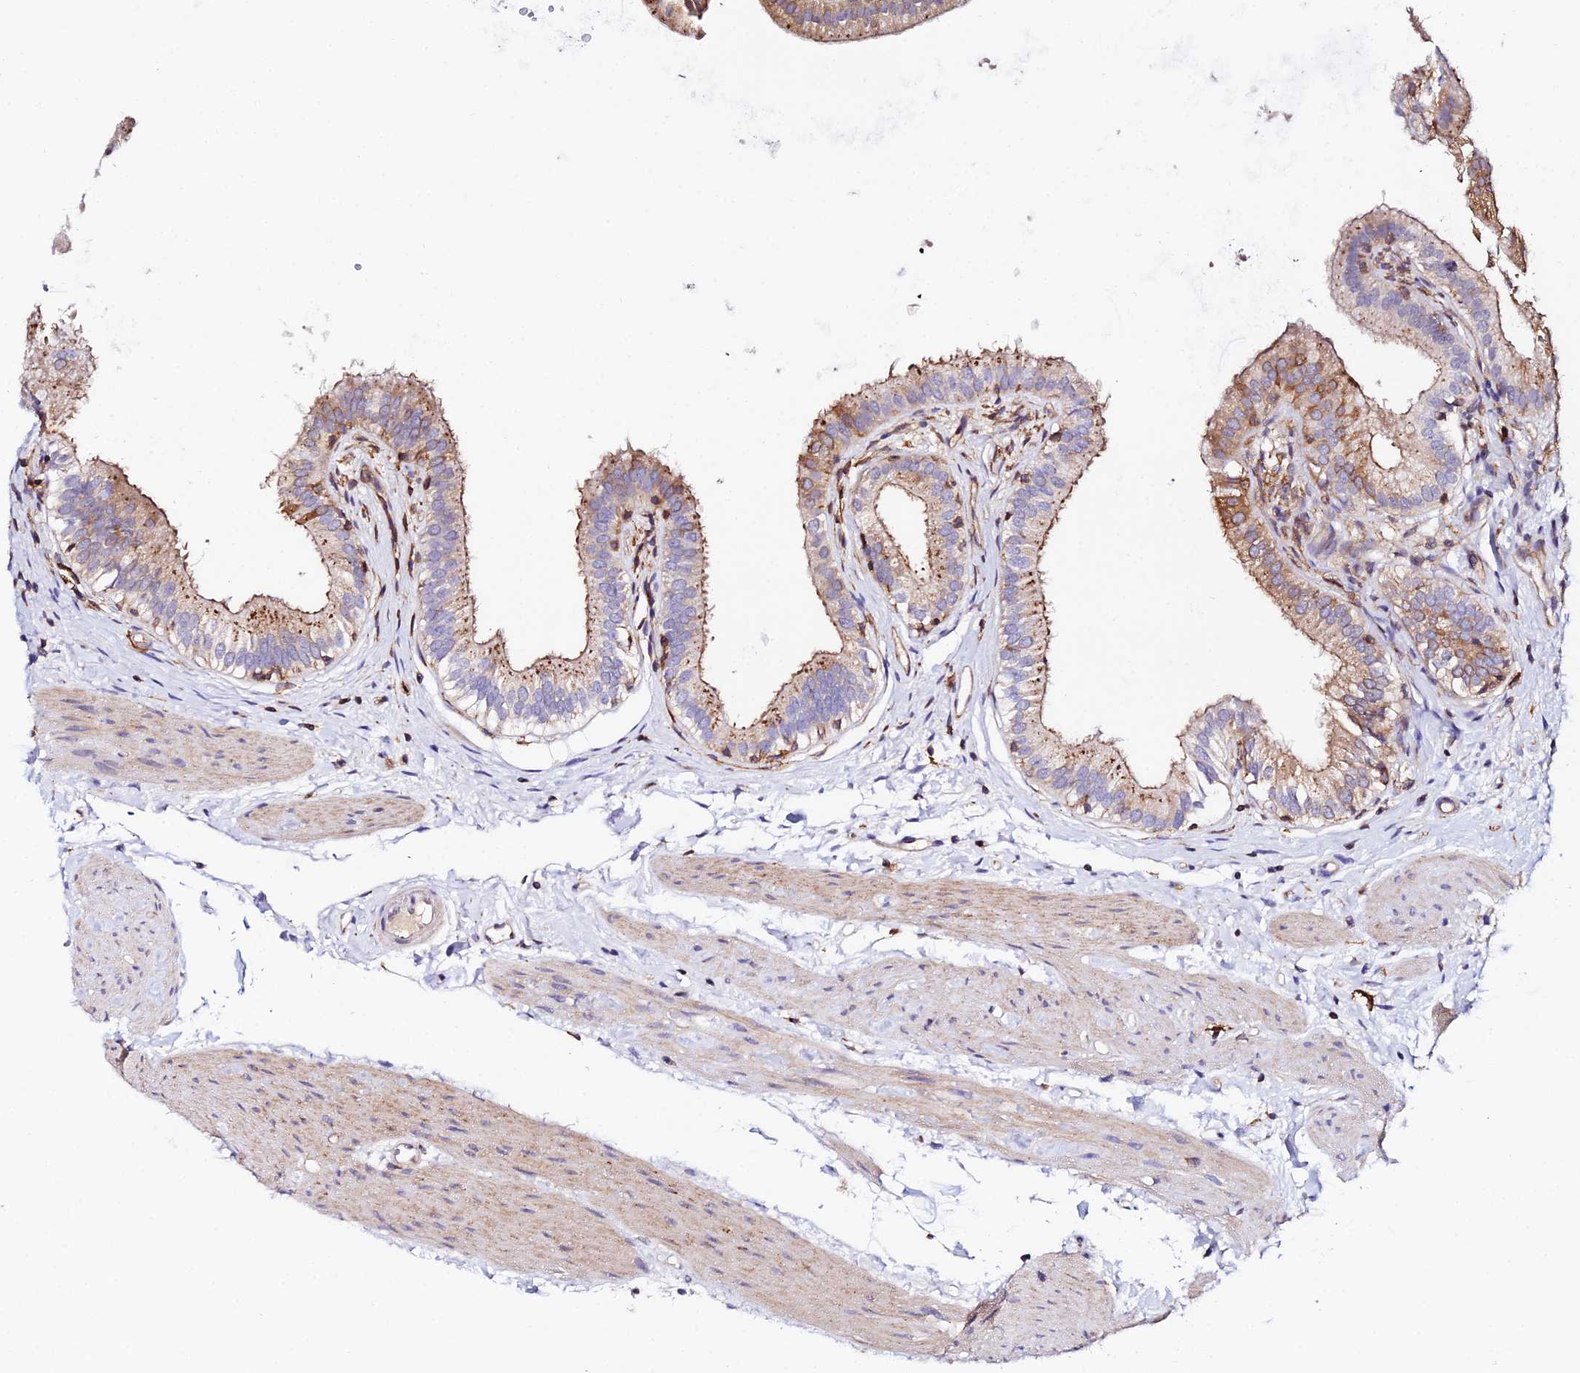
{"staining": {"intensity": "strong", "quantity": ">75%", "location": "cytoplasmic/membranous"}, "tissue": "gallbladder", "cell_type": "Glandular cells", "image_type": "normal", "snomed": [{"axis": "morphology", "description": "Normal tissue, NOS"}, {"axis": "topography", "description": "Gallbladder"}], "caption": "This is a micrograph of IHC staining of normal gallbladder, which shows strong positivity in the cytoplasmic/membranous of glandular cells.", "gene": "TRPV2", "patient": {"sex": "female", "age": 54}}